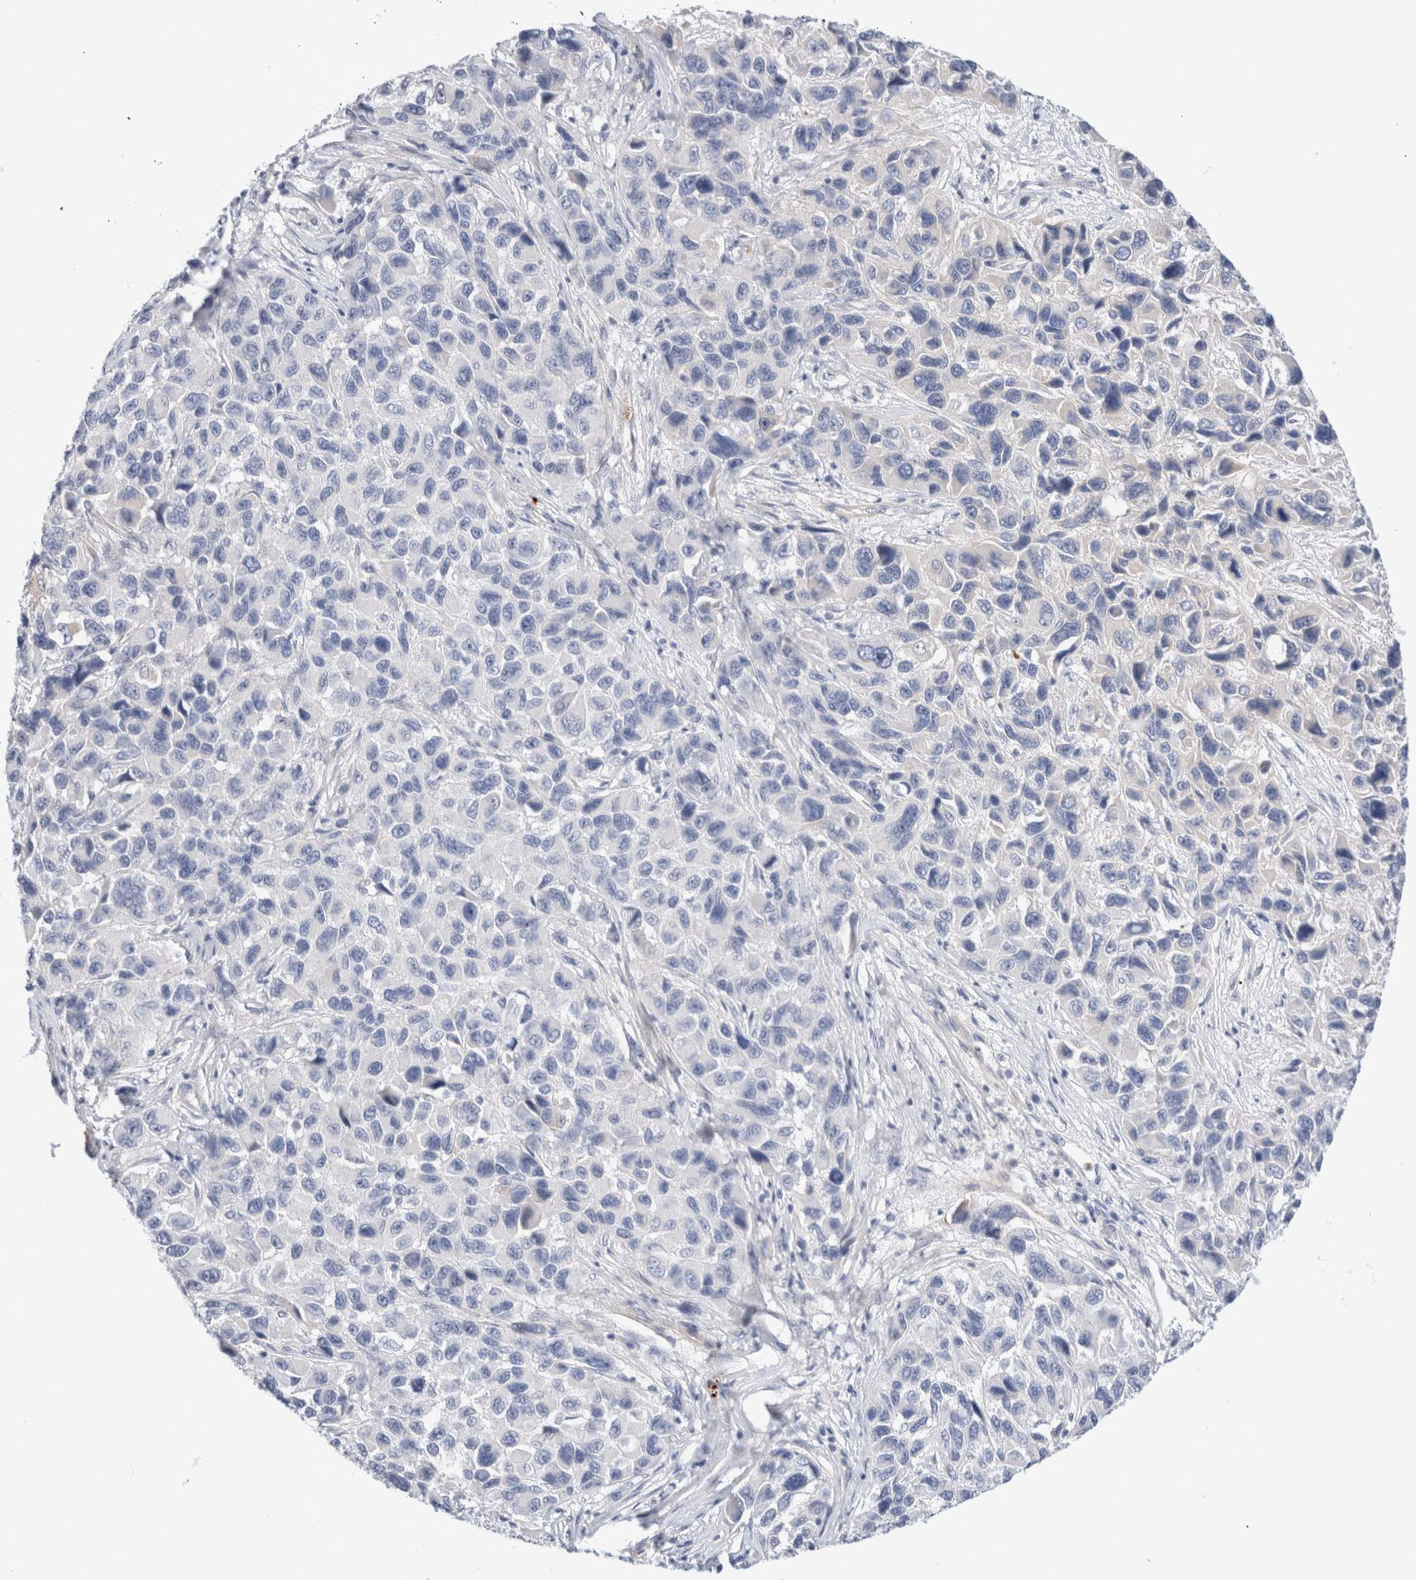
{"staining": {"intensity": "negative", "quantity": "none", "location": "none"}, "tissue": "melanoma", "cell_type": "Tumor cells", "image_type": "cancer", "snomed": [{"axis": "morphology", "description": "Malignant melanoma, NOS"}, {"axis": "topography", "description": "Skin"}], "caption": "An IHC photomicrograph of malignant melanoma is shown. There is no staining in tumor cells of malignant melanoma.", "gene": "ECHDC2", "patient": {"sex": "male", "age": 53}}